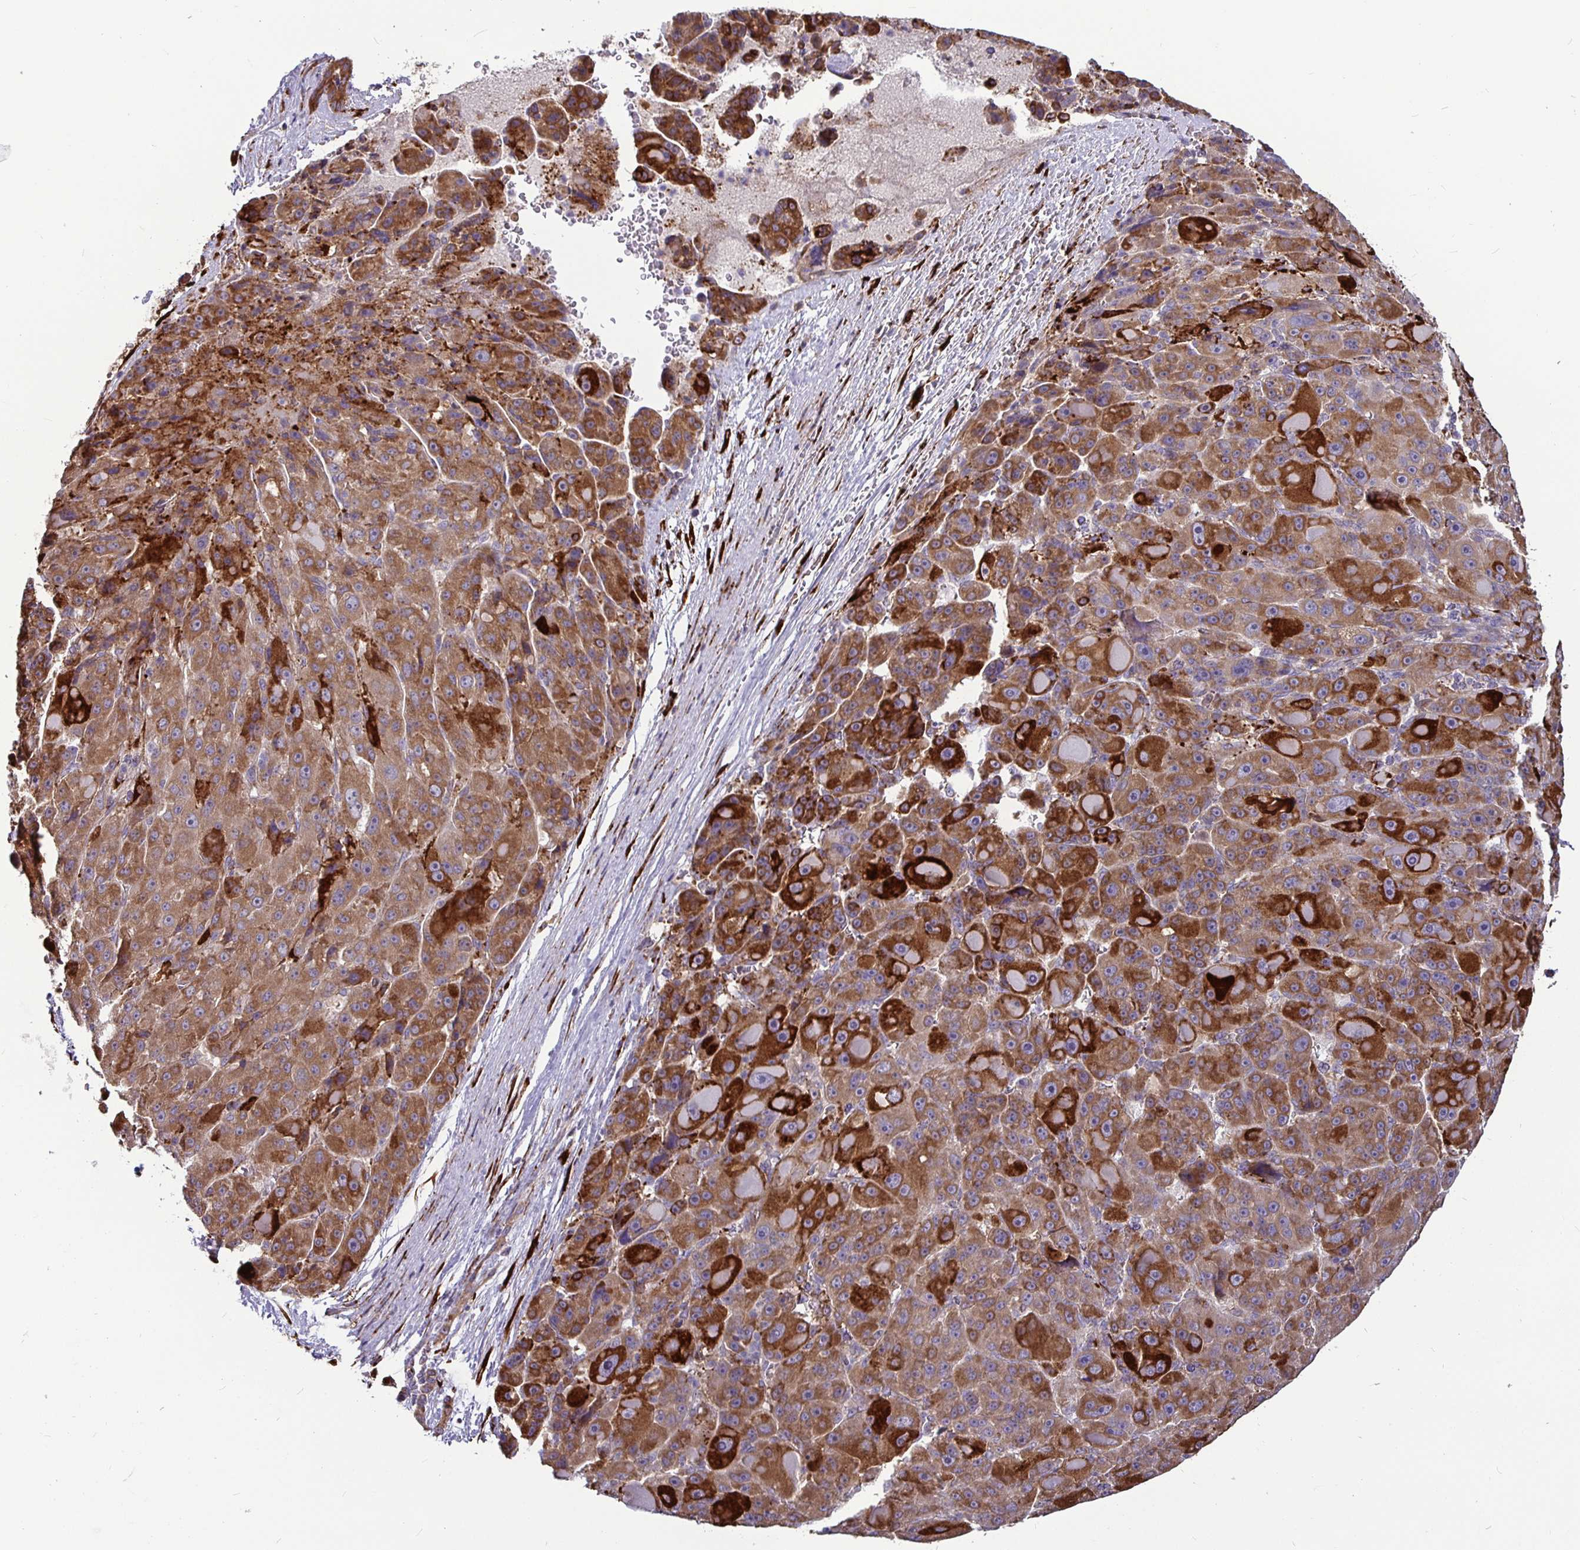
{"staining": {"intensity": "strong", "quantity": ">75%", "location": "cytoplasmic/membranous"}, "tissue": "liver cancer", "cell_type": "Tumor cells", "image_type": "cancer", "snomed": [{"axis": "morphology", "description": "Carcinoma, Hepatocellular, NOS"}, {"axis": "topography", "description": "Liver"}], "caption": "This photomicrograph shows immunohistochemistry staining of human liver cancer (hepatocellular carcinoma), with high strong cytoplasmic/membranous positivity in approximately >75% of tumor cells.", "gene": "P4HA2", "patient": {"sex": "male", "age": 76}}